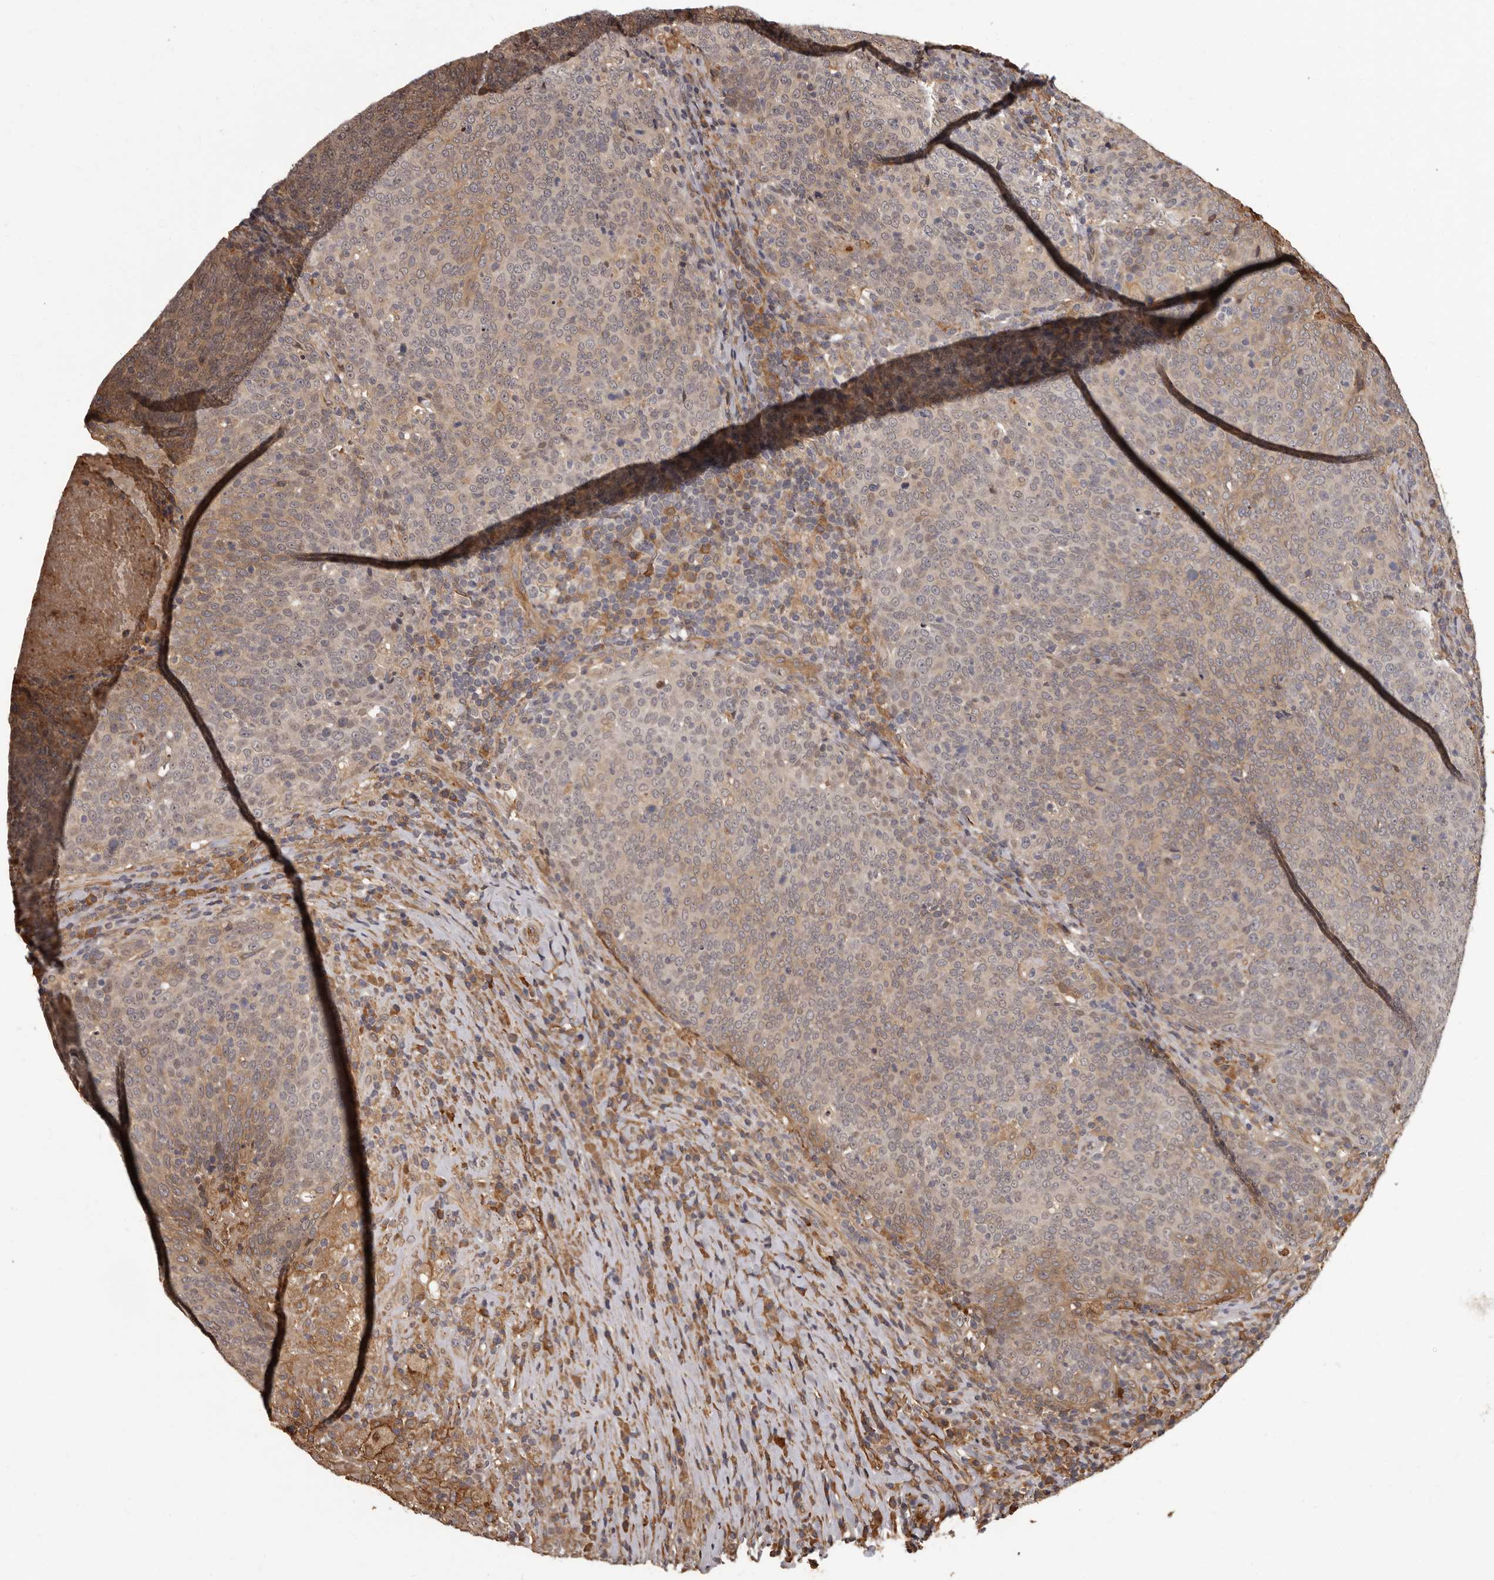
{"staining": {"intensity": "weak", "quantity": "25%-75%", "location": "cytoplasmic/membranous"}, "tissue": "head and neck cancer", "cell_type": "Tumor cells", "image_type": "cancer", "snomed": [{"axis": "morphology", "description": "Squamous cell carcinoma, NOS"}, {"axis": "morphology", "description": "Squamous cell carcinoma, metastatic, NOS"}, {"axis": "topography", "description": "Lymph node"}, {"axis": "topography", "description": "Head-Neck"}], "caption": "Weak cytoplasmic/membranous expression for a protein is present in approximately 25%-75% of tumor cells of head and neck squamous cell carcinoma using immunohistochemistry.", "gene": "SLITRK6", "patient": {"sex": "male", "age": 62}}